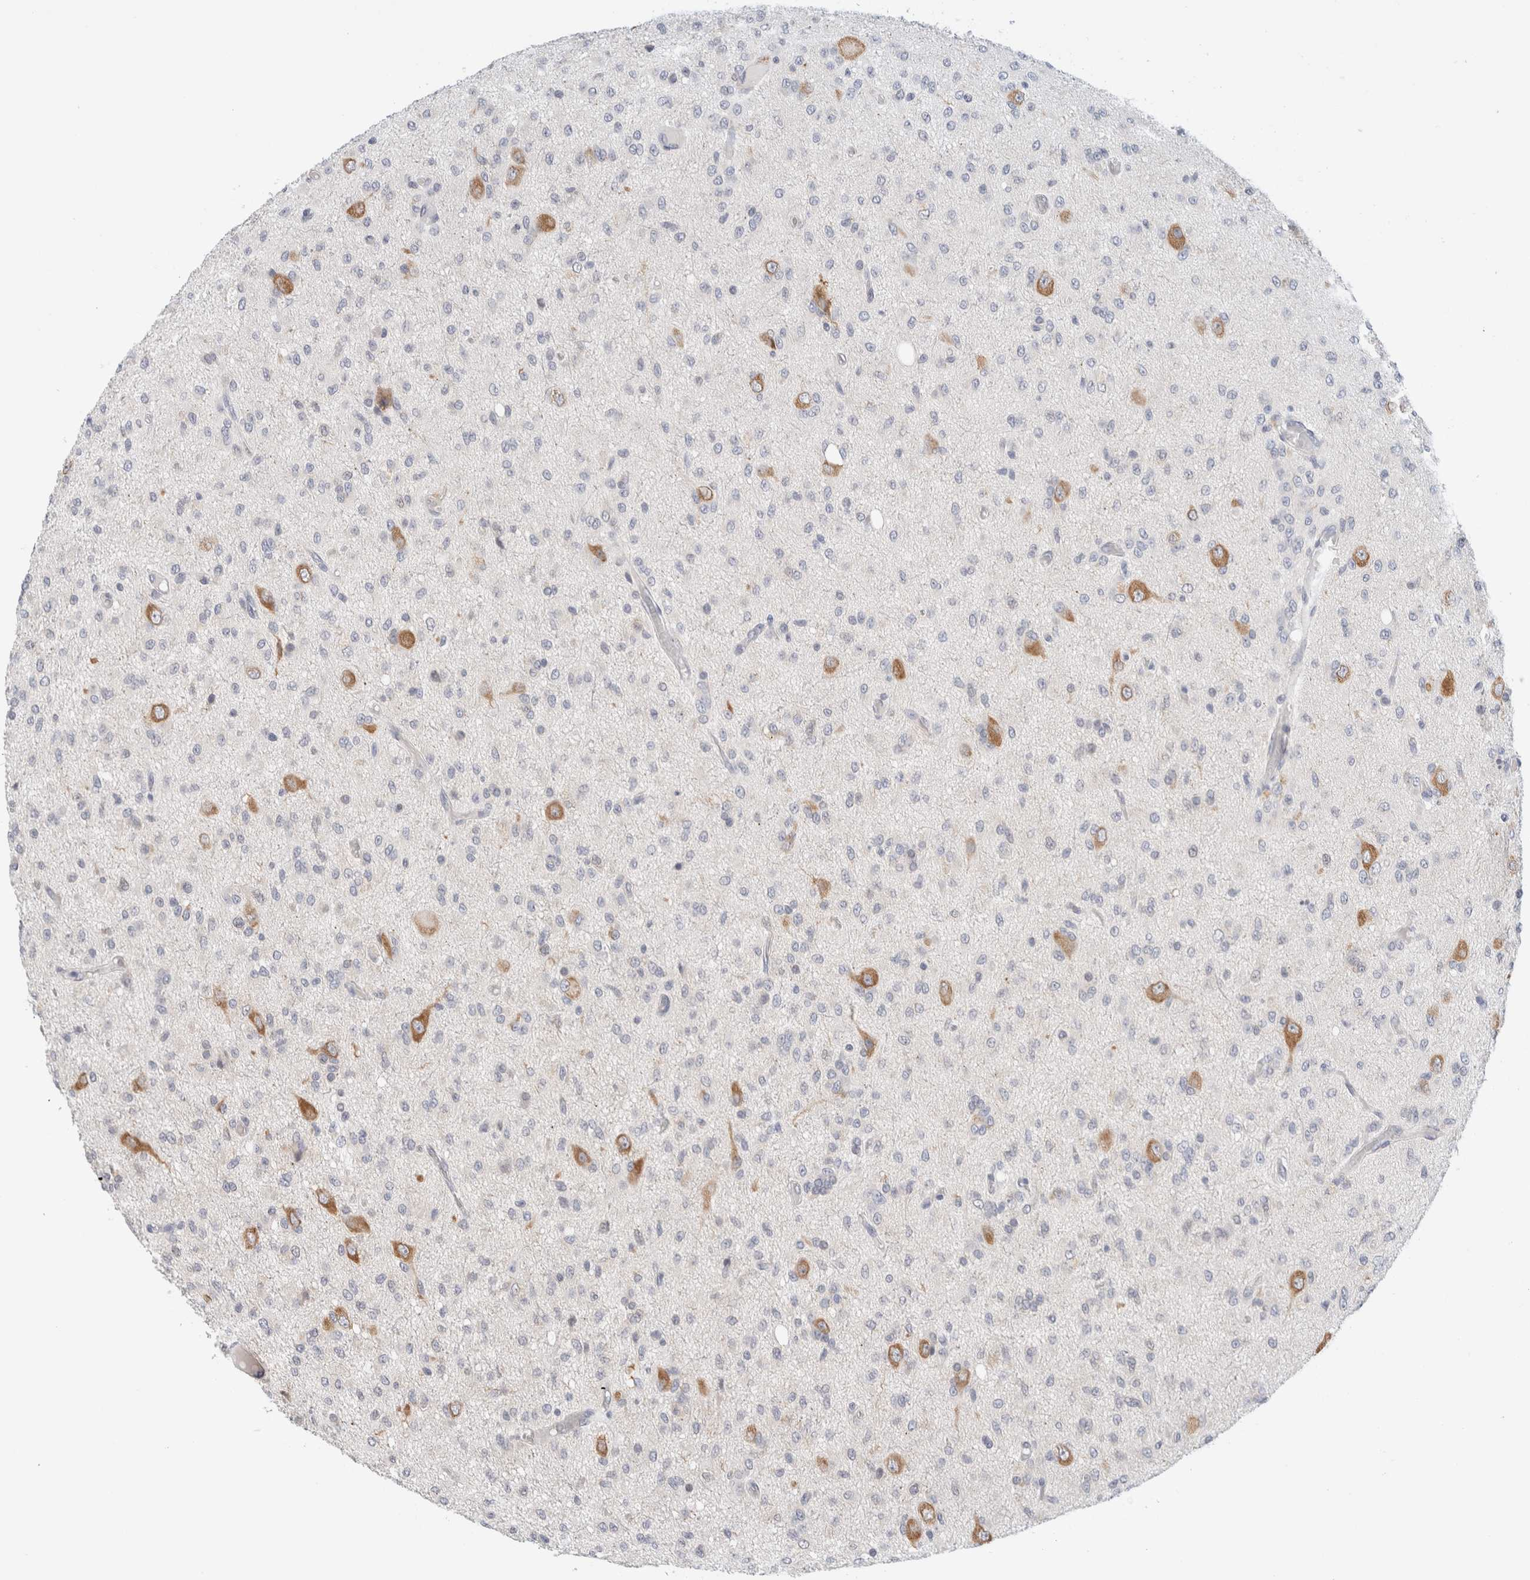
{"staining": {"intensity": "negative", "quantity": "none", "location": "none"}, "tissue": "glioma", "cell_type": "Tumor cells", "image_type": "cancer", "snomed": [{"axis": "morphology", "description": "Glioma, malignant, High grade"}, {"axis": "topography", "description": "Brain"}], "caption": "High-grade glioma (malignant) stained for a protein using IHC reveals no staining tumor cells.", "gene": "SPRTN", "patient": {"sex": "female", "age": 59}}